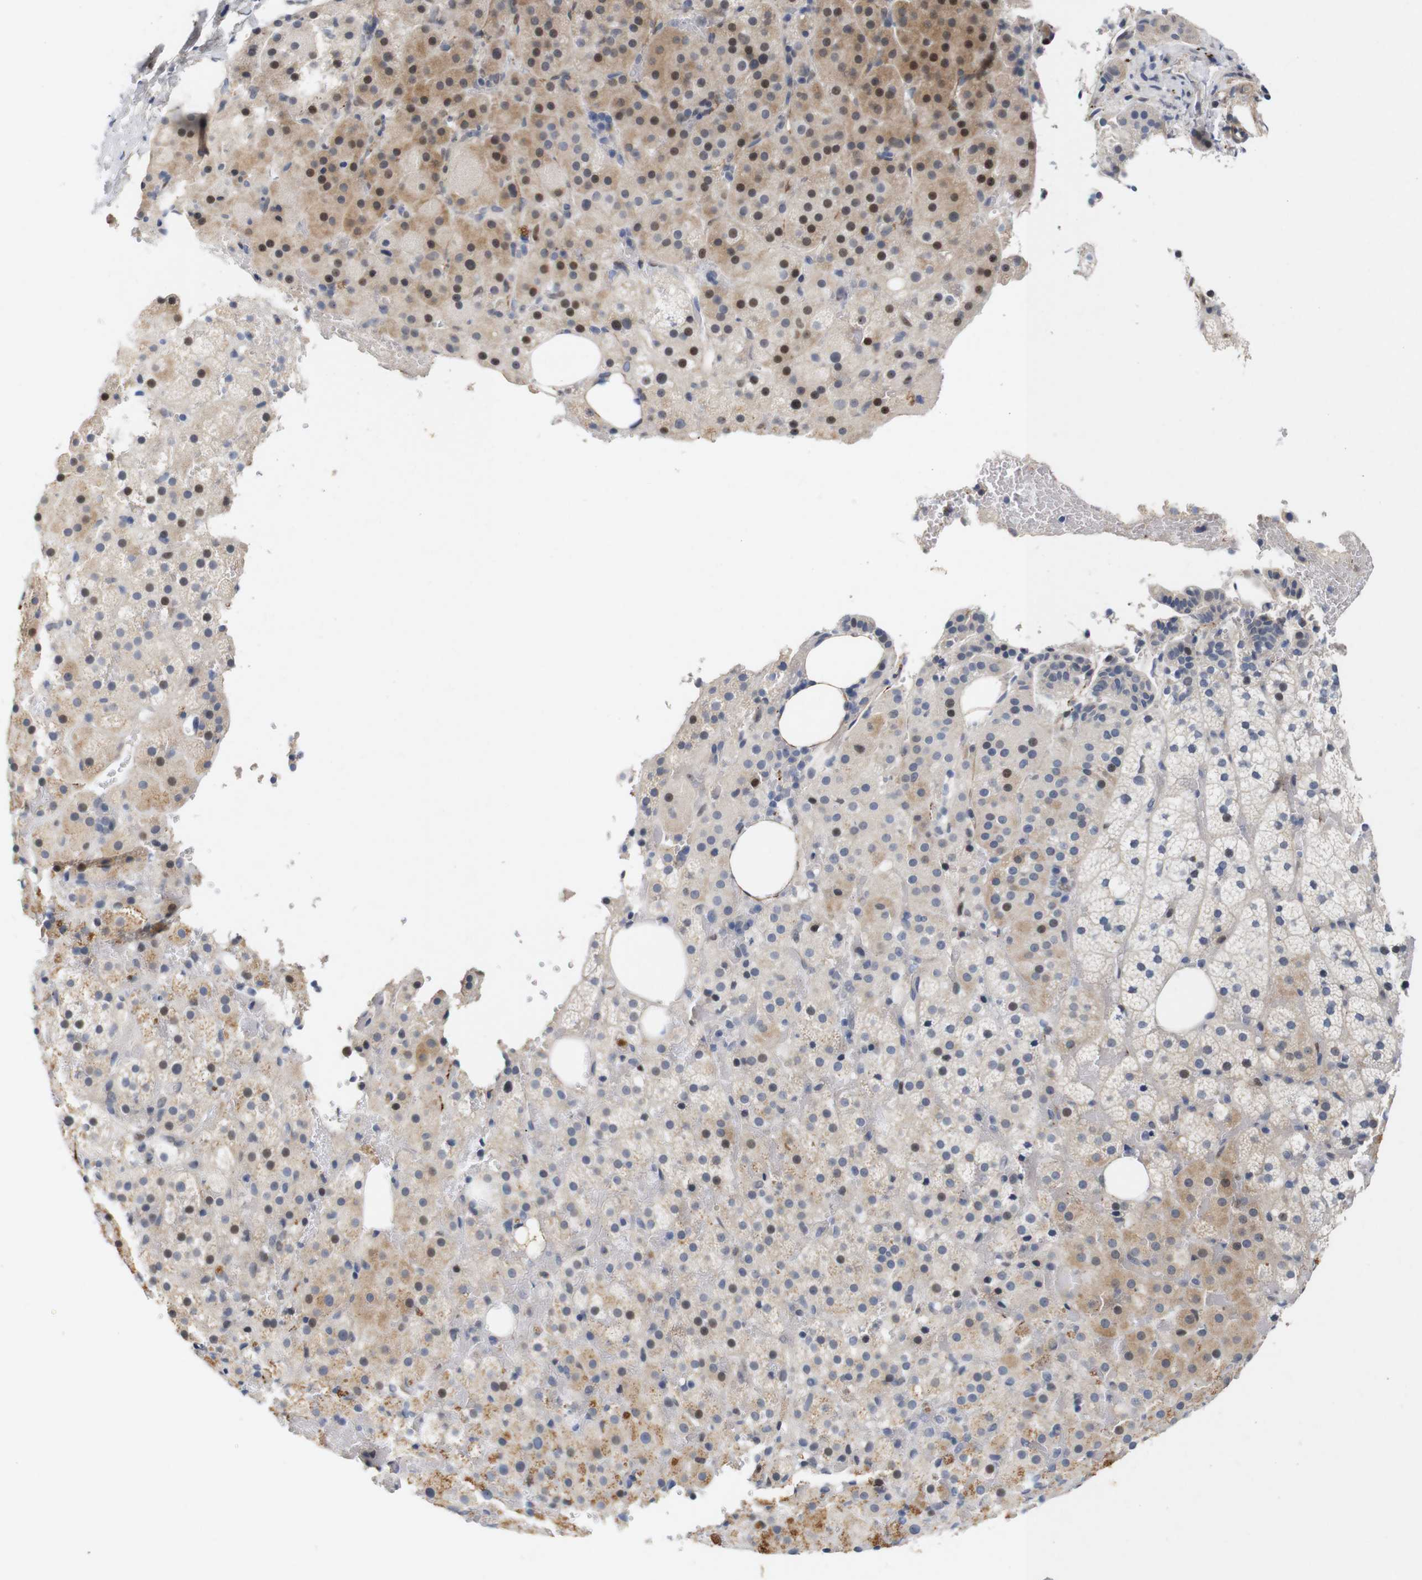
{"staining": {"intensity": "moderate", "quantity": "25%-75%", "location": "cytoplasmic/membranous,nuclear"}, "tissue": "adrenal gland", "cell_type": "Glandular cells", "image_type": "normal", "snomed": [{"axis": "morphology", "description": "Normal tissue, NOS"}, {"axis": "topography", "description": "Adrenal gland"}], "caption": "Protein analysis of unremarkable adrenal gland exhibits moderate cytoplasmic/membranous,nuclear positivity in about 25%-75% of glandular cells.", "gene": "CYB561", "patient": {"sex": "female", "age": 59}}